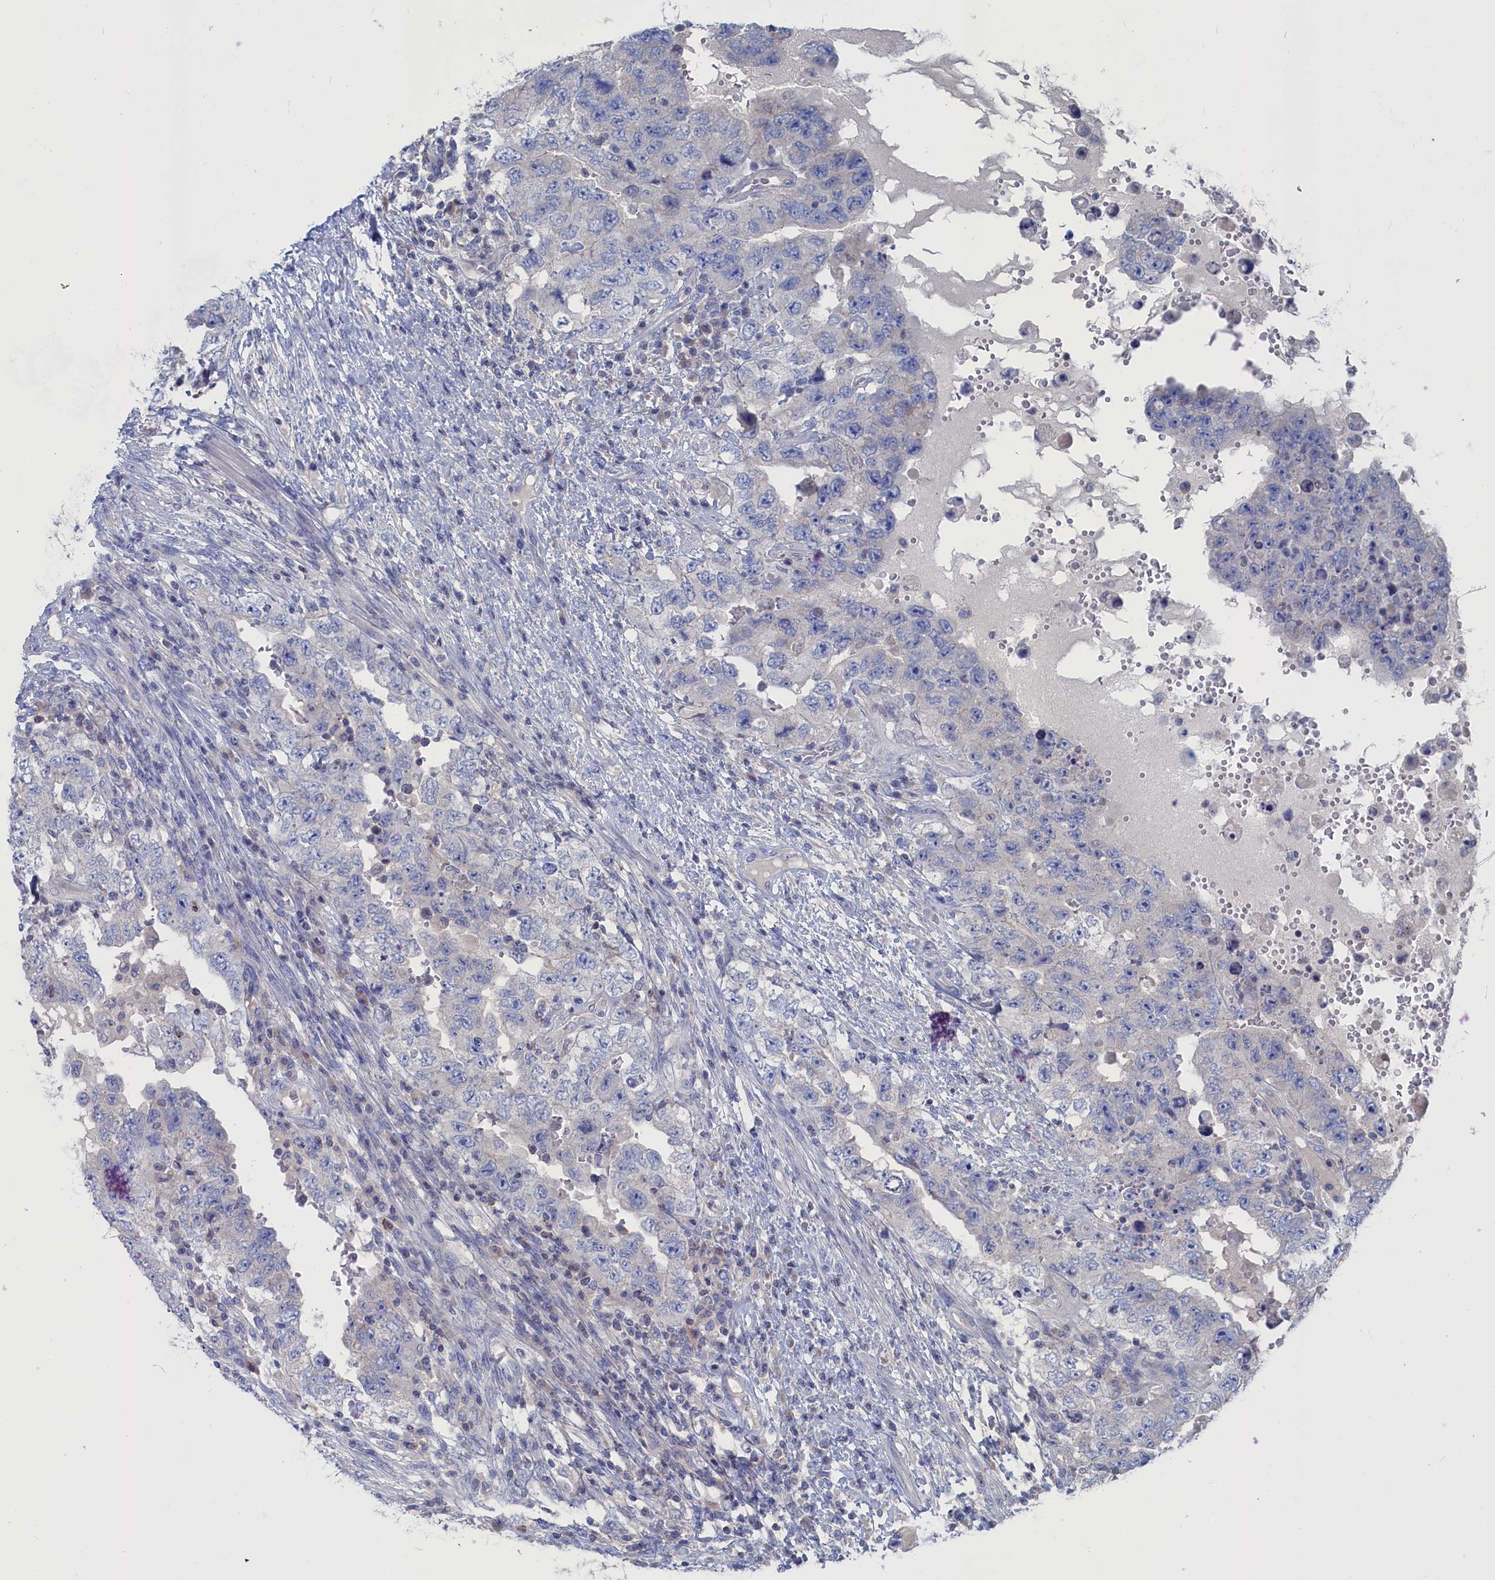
{"staining": {"intensity": "negative", "quantity": "none", "location": "none"}, "tissue": "testis cancer", "cell_type": "Tumor cells", "image_type": "cancer", "snomed": [{"axis": "morphology", "description": "Carcinoma, Embryonal, NOS"}, {"axis": "topography", "description": "Testis"}], "caption": "Tumor cells are negative for protein expression in human testis cancer.", "gene": "CEND1", "patient": {"sex": "male", "age": 26}}